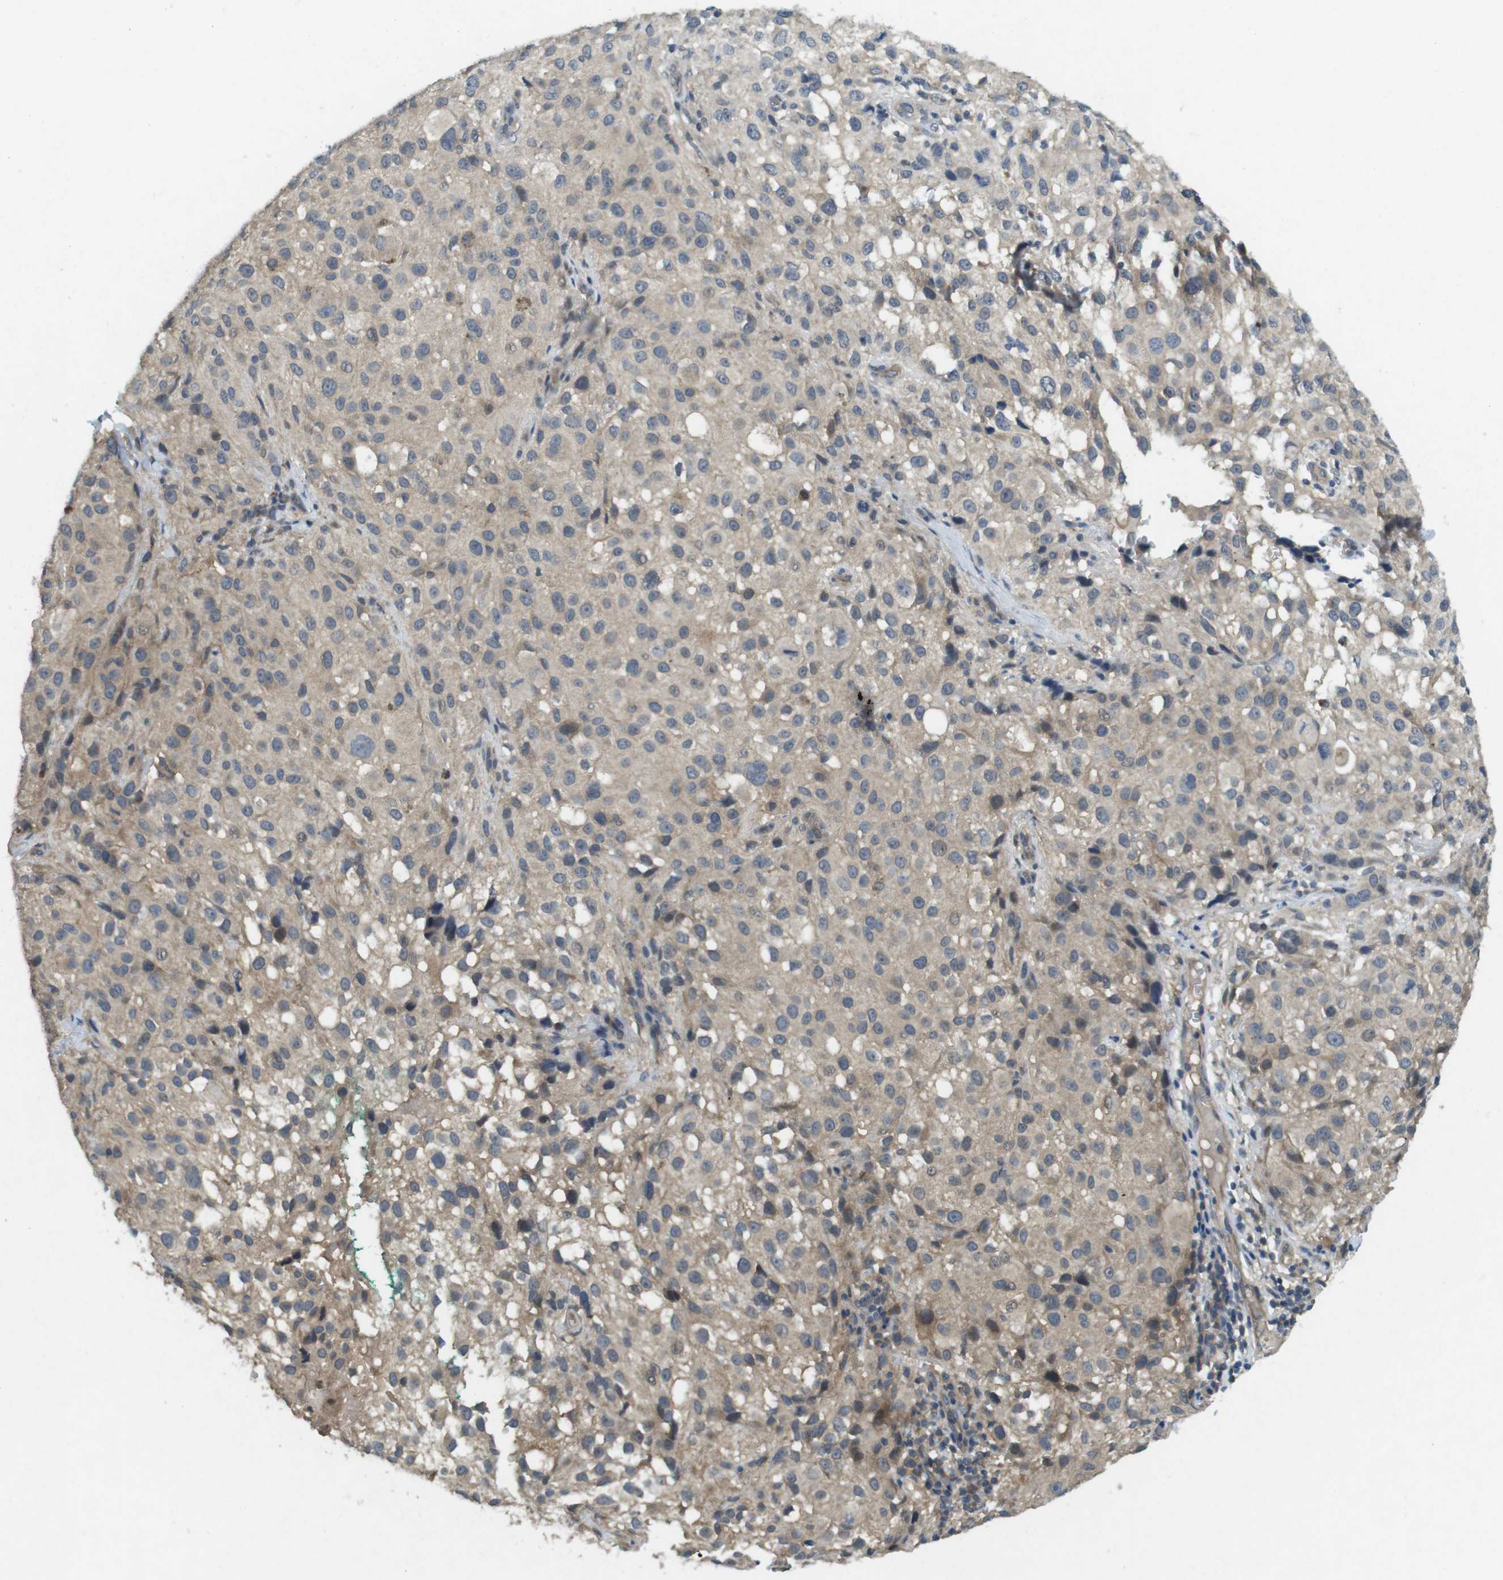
{"staining": {"intensity": "weak", "quantity": "<25%", "location": "cytoplasmic/membranous"}, "tissue": "melanoma", "cell_type": "Tumor cells", "image_type": "cancer", "snomed": [{"axis": "morphology", "description": "Necrosis, NOS"}, {"axis": "morphology", "description": "Malignant melanoma, NOS"}, {"axis": "topography", "description": "Skin"}], "caption": "The histopathology image shows no staining of tumor cells in melanoma. The staining is performed using DAB brown chromogen with nuclei counter-stained in using hematoxylin.", "gene": "SUGT1", "patient": {"sex": "female", "age": 87}}